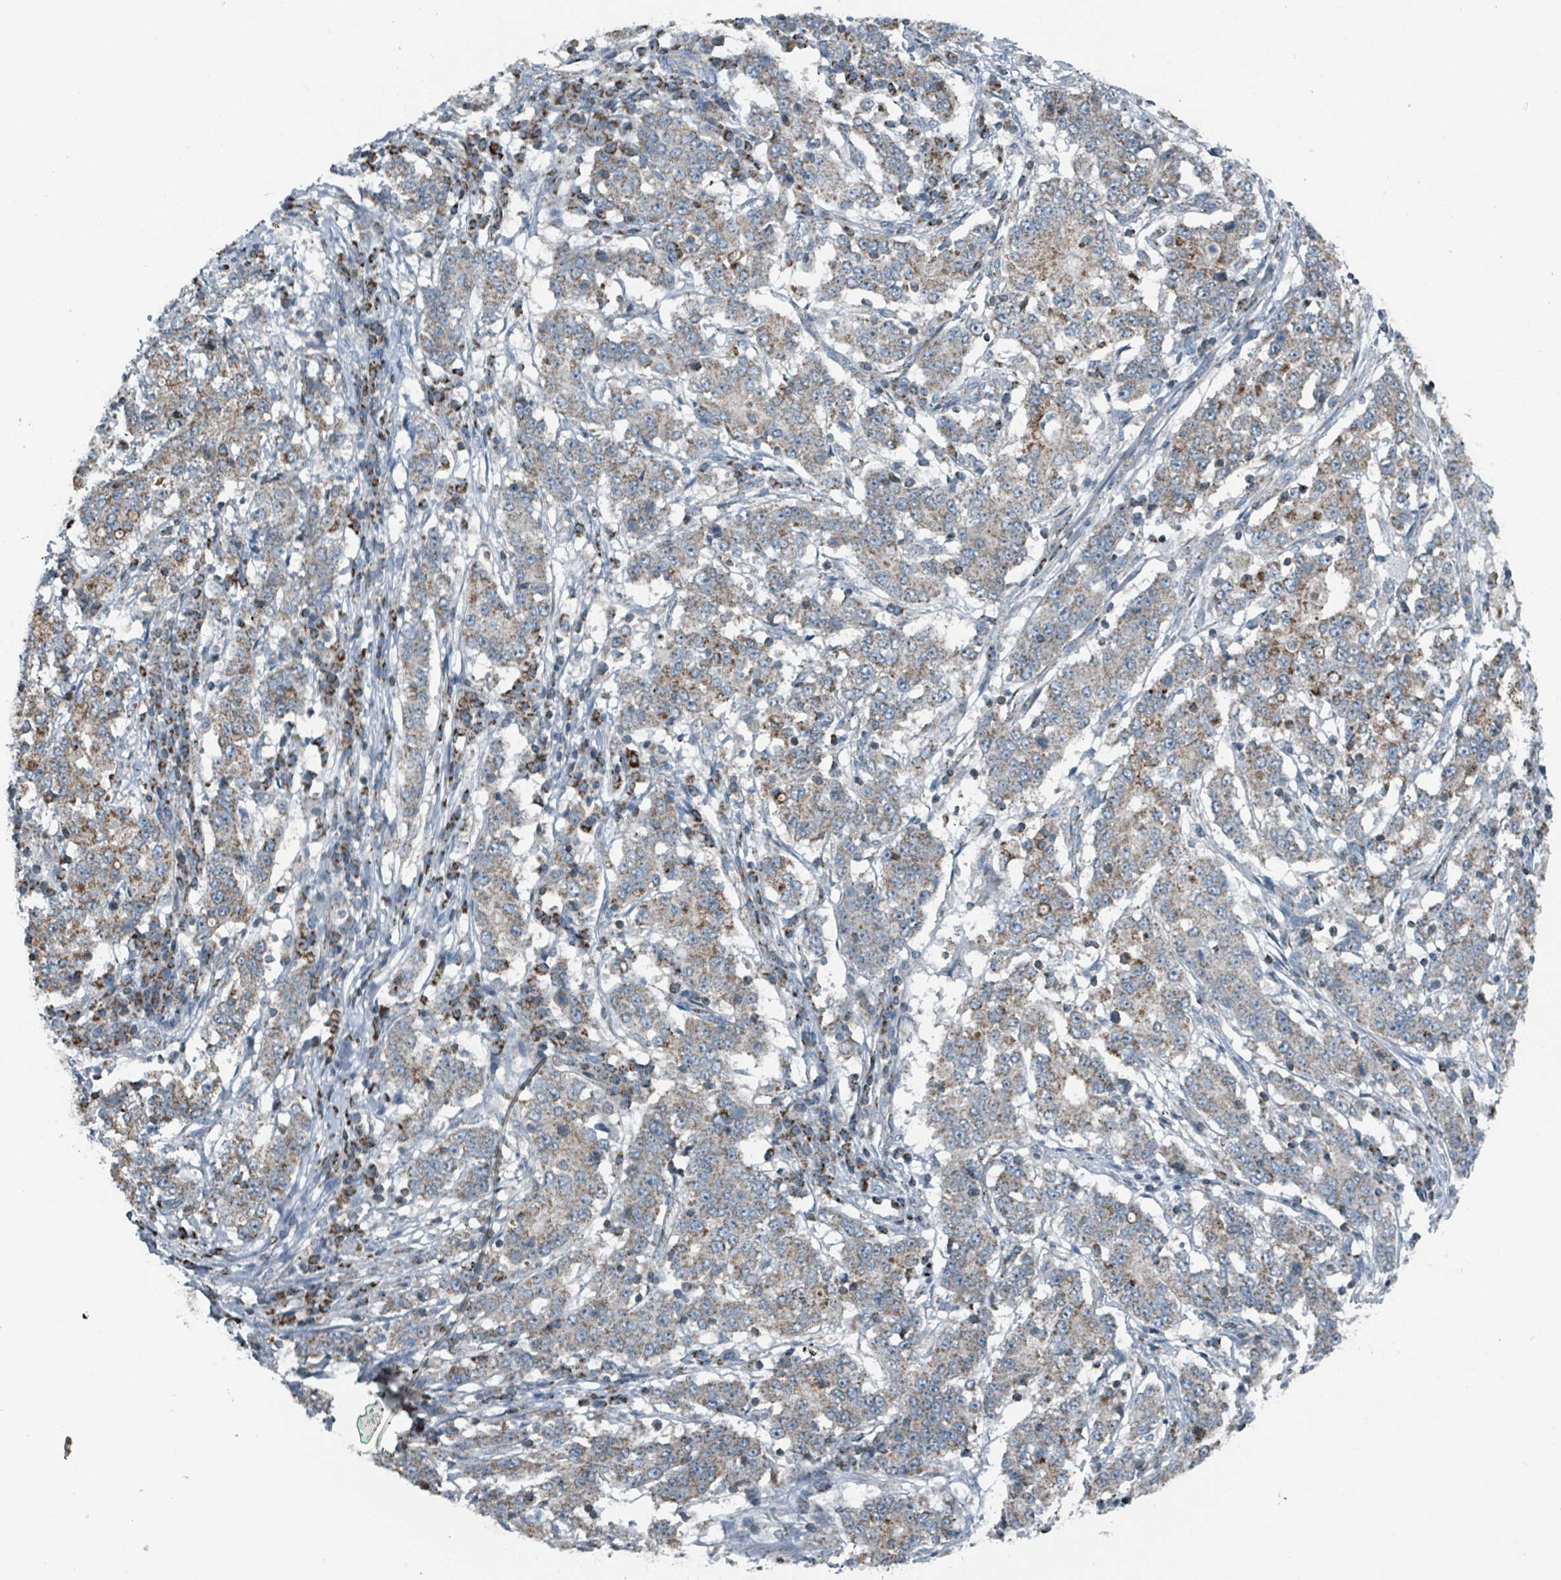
{"staining": {"intensity": "weak", "quantity": ">75%", "location": "cytoplasmic/membranous"}, "tissue": "stomach cancer", "cell_type": "Tumor cells", "image_type": "cancer", "snomed": [{"axis": "morphology", "description": "Adenocarcinoma, NOS"}, {"axis": "topography", "description": "Stomach"}], "caption": "Stomach cancer (adenocarcinoma) tissue reveals weak cytoplasmic/membranous positivity in approximately >75% of tumor cells (DAB IHC, brown staining for protein, blue staining for nuclei).", "gene": "ABHD18", "patient": {"sex": "male", "age": 59}}